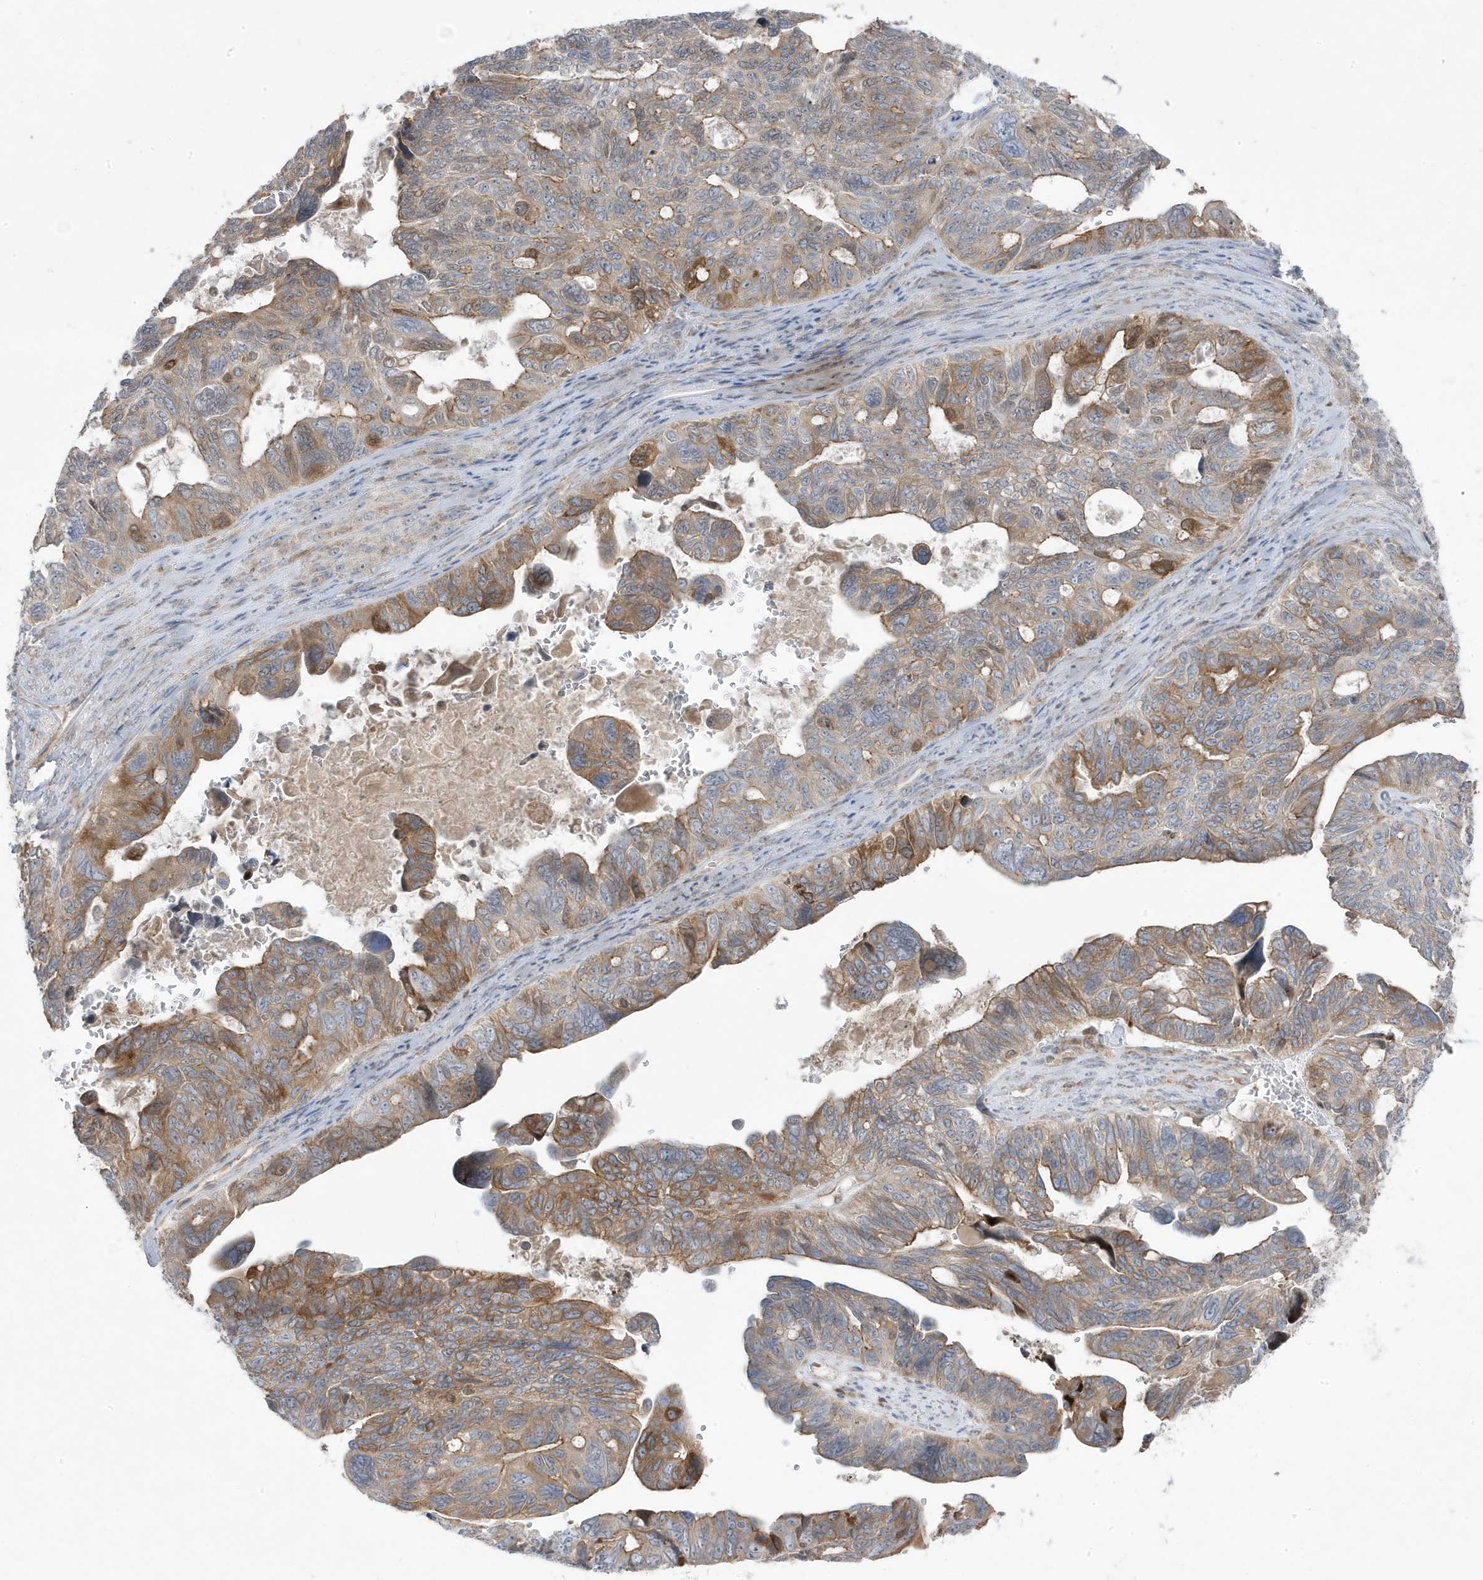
{"staining": {"intensity": "moderate", "quantity": "25%-75%", "location": "cytoplasmic/membranous"}, "tissue": "ovarian cancer", "cell_type": "Tumor cells", "image_type": "cancer", "snomed": [{"axis": "morphology", "description": "Cystadenocarcinoma, serous, NOS"}, {"axis": "topography", "description": "Ovary"}], "caption": "Human ovarian cancer (serous cystadenocarcinoma) stained with a brown dye exhibits moderate cytoplasmic/membranous positive expression in approximately 25%-75% of tumor cells.", "gene": "ZNF654", "patient": {"sex": "female", "age": 79}}